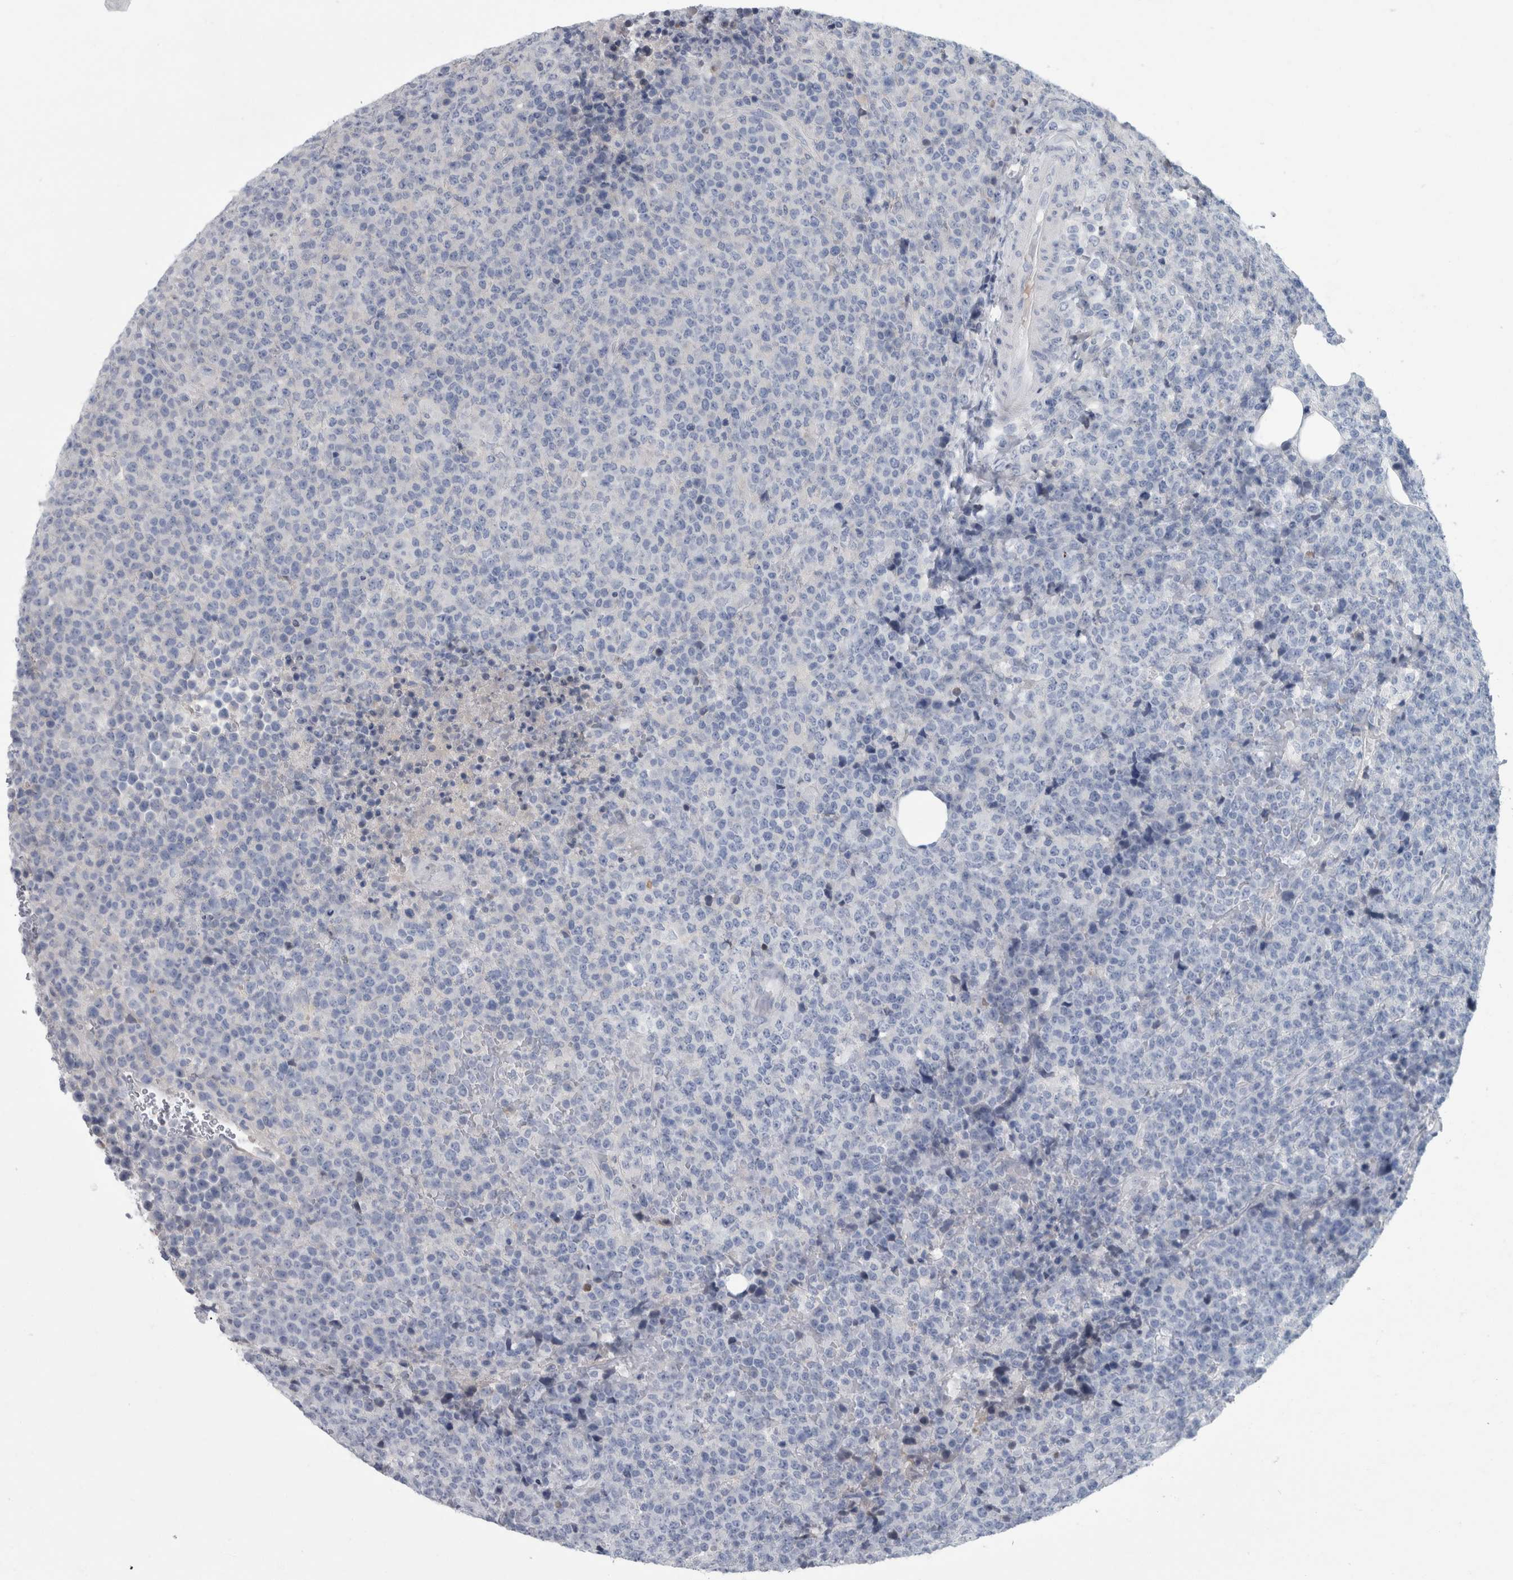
{"staining": {"intensity": "negative", "quantity": "none", "location": "none"}, "tissue": "lymphoma", "cell_type": "Tumor cells", "image_type": "cancer", "snomed": [{"axis": "morphology", "description": "Malignant lymphoma, non-Hodgkin's type, High grade"}, {"axis": "topography", "description": "Lymph node"}], "caption": "Malignant lymphoma, non-Hodgkin's type (high-grade) stained for a protein using immunohistochemistry demonstrates no positivity tumor cells.", "gene": "FAM83H", "patient": {"sex": "male", "age": 13}}